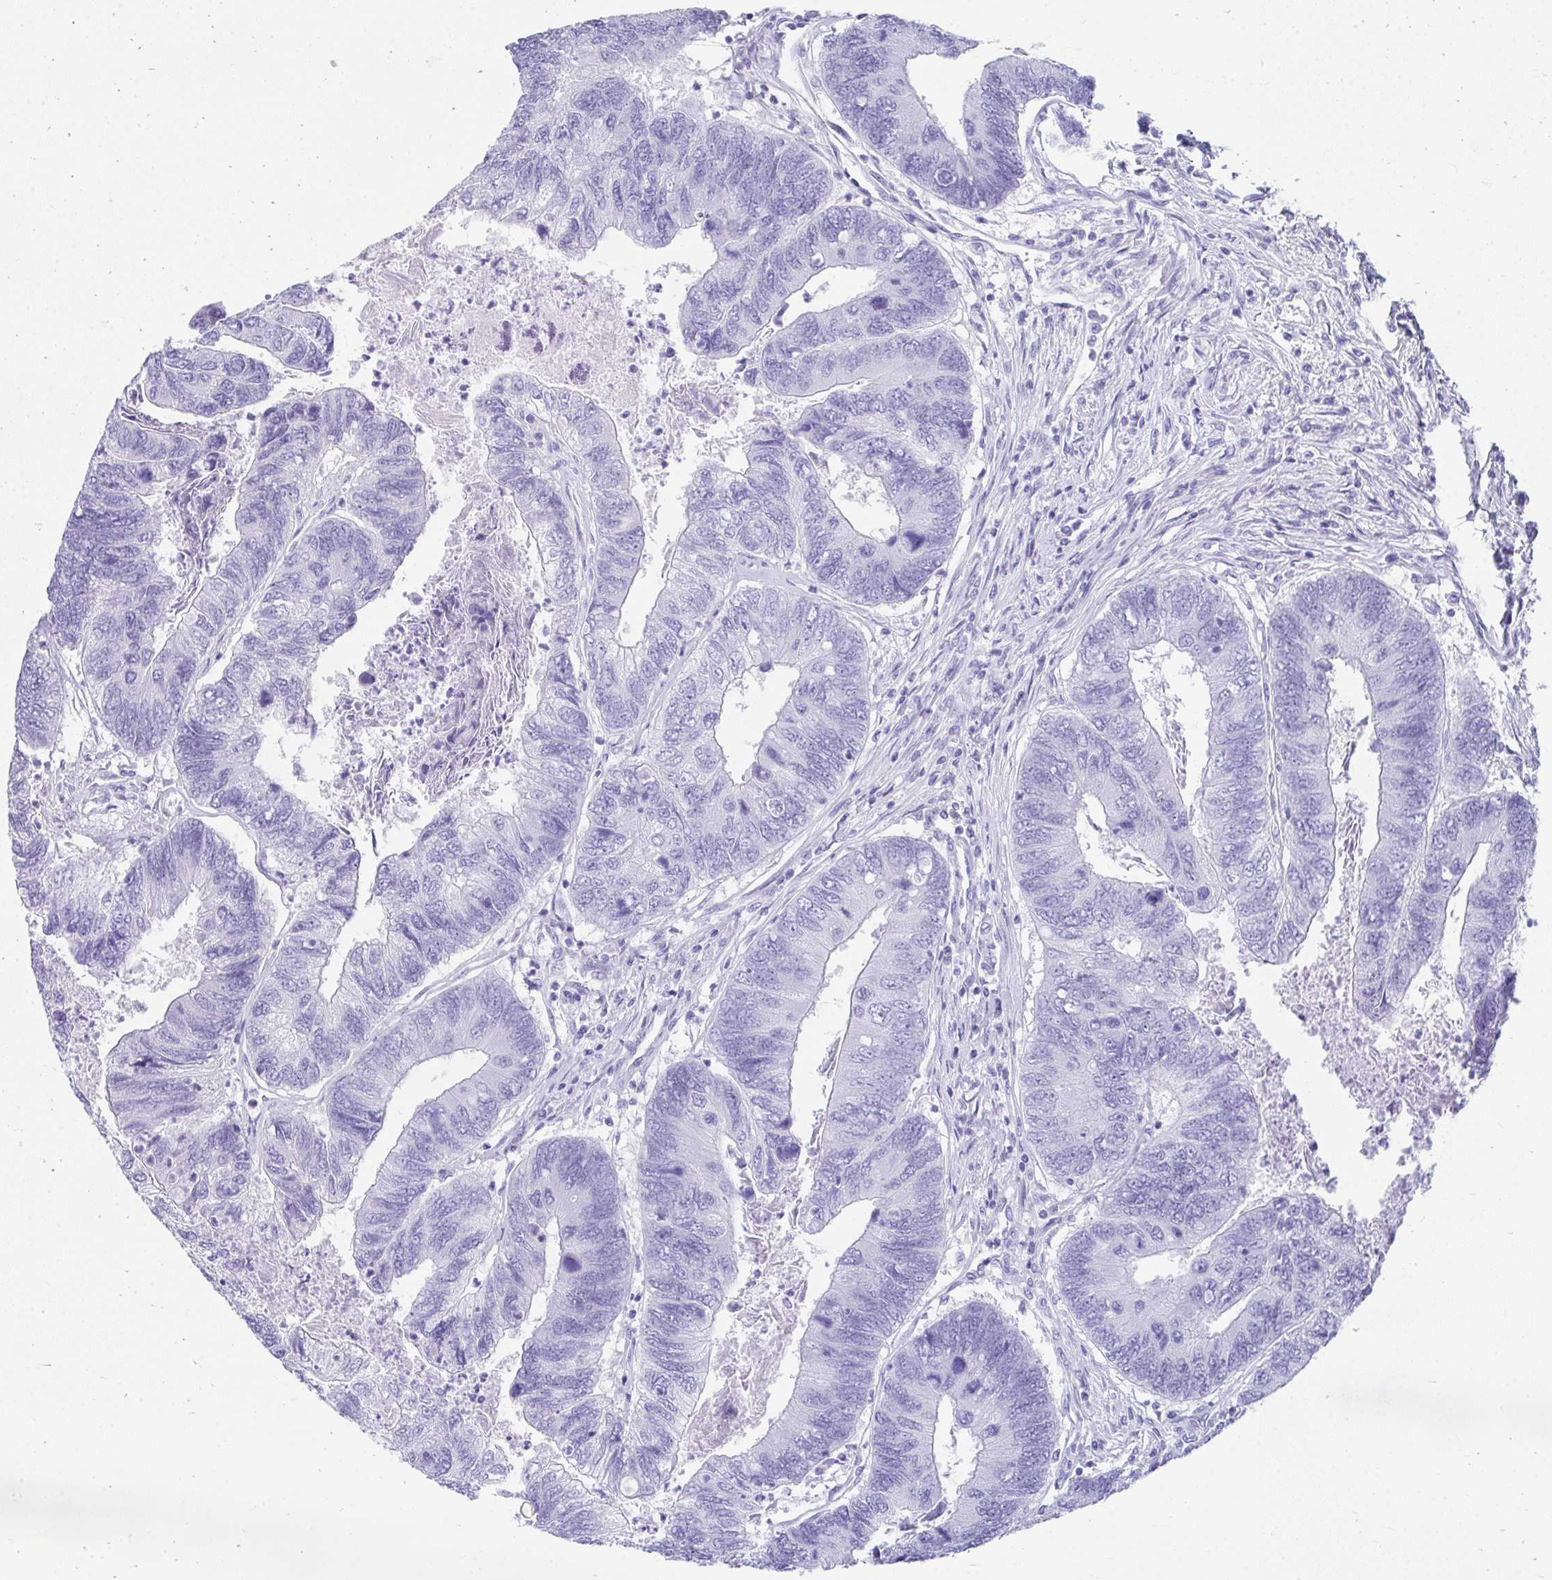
{"staining": {"intensity": "negative", "quantity": "none", "location": "none"}, "tissue": "colorectal cancer", "cell_type": "Tumor cells", "image_type": "cancer", "snomed": [{"axis": "morphology", "description": "Adenocarcinoma, NOS"}, {"axis": "topography", "description": "Colon"}], "caption": "IHC of human adenocarcinoma (colorectal) reveals no positivity in tumor cells. The staining is performed using DAB brown chromogen with nuclei counter-stained in using hematoxylin.", "gene": "TNNT1", "patient": {"sex": "female", "age": 67}}